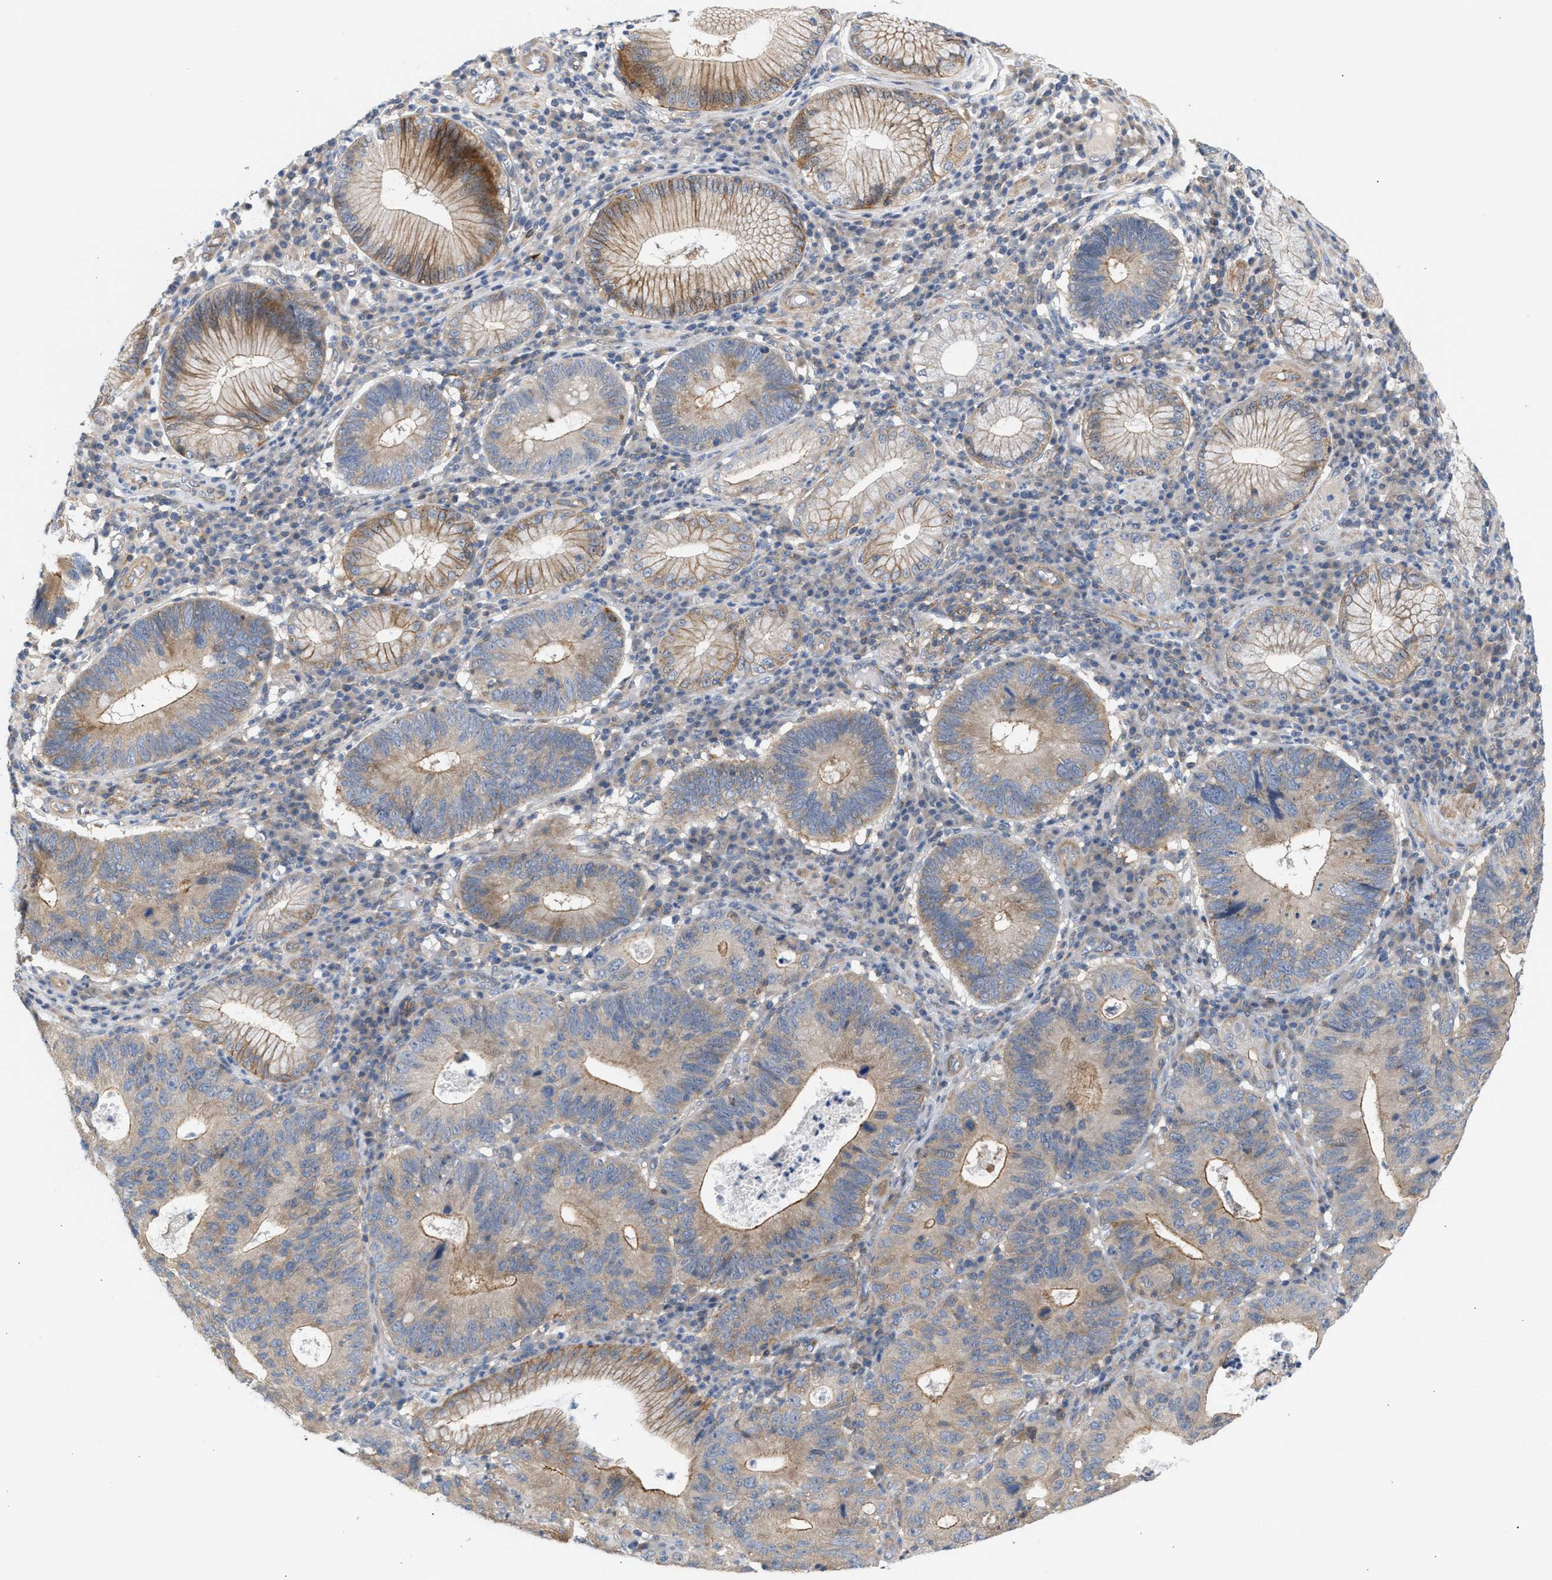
{"staining": {"intensity": "moderate", "quantity": "25%-75%", "location": "cytoplasmic/membranous"}, "tissue": "stomach cancer", "cell_type": "Tumor cells", "image_type": "cancer", "snomed": [{"axis": "morphology", "description": "Adenocarcinoma, NOS"}, {"axis": "topography", "description": "Stomach"}], "caption": "Tumor cells show medium levels of moderate cytoplasmic/membranous positivity in approximately 25%-75% of cells in adenocarcinoma (stomach).", "gene": "LRCH1", "patient": {"sex": "male", "age": 59}}